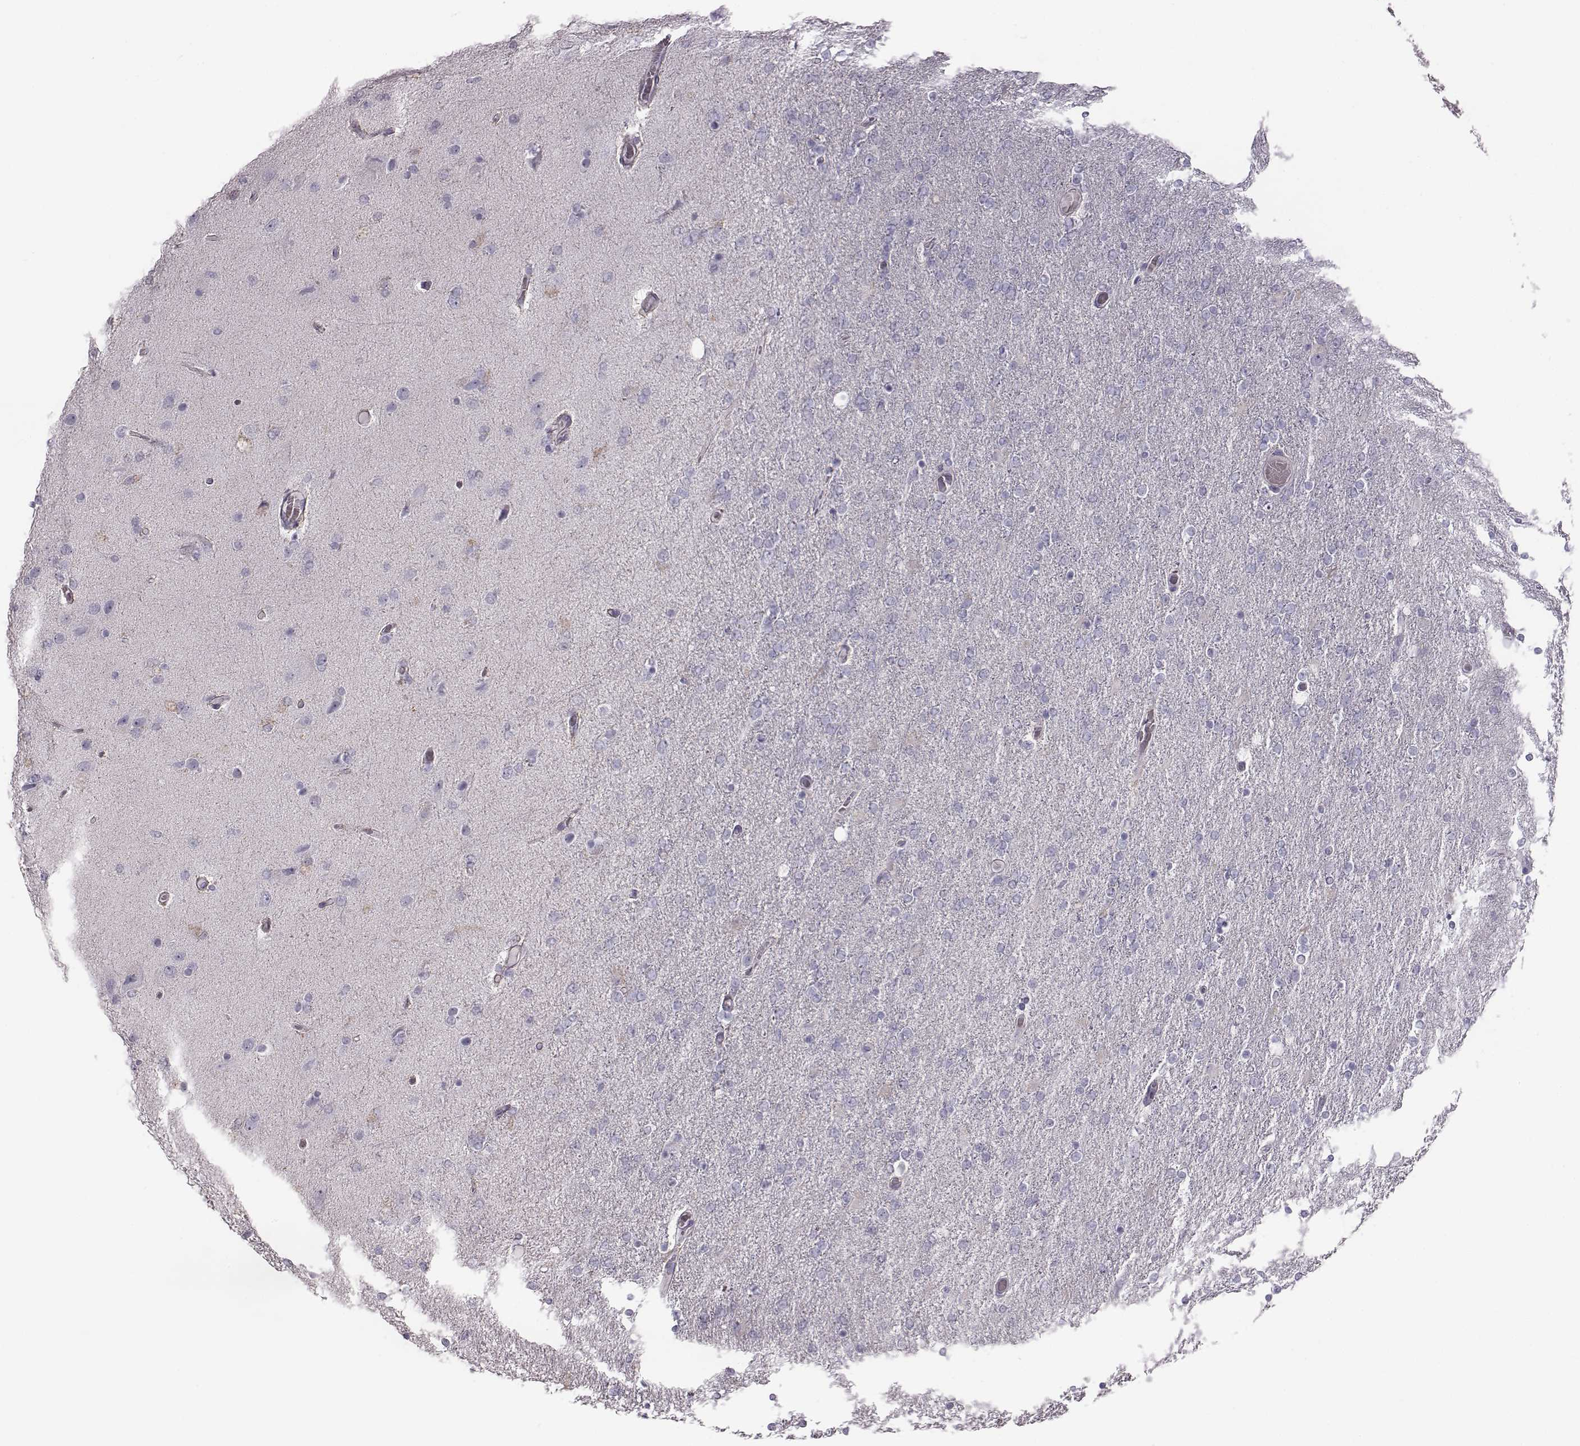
{"staining": {"intensity": "negative", "quantity": "none", "location": "none"}, "tissue": "glioma", "cell_type": "Tumor cells", "image_type": "cancer", "snomed": [{"axis": "morphology", "description": "Glioma, malignant, High grade"}, {"axis": "topography", "description": "Cerebral cortex"}], "caption": "Tumor cells are negative for protein expression in human malignant glioma (high-grade).", "gene": "CRISP1", "patient": {"sex": "male", "age": 70}}